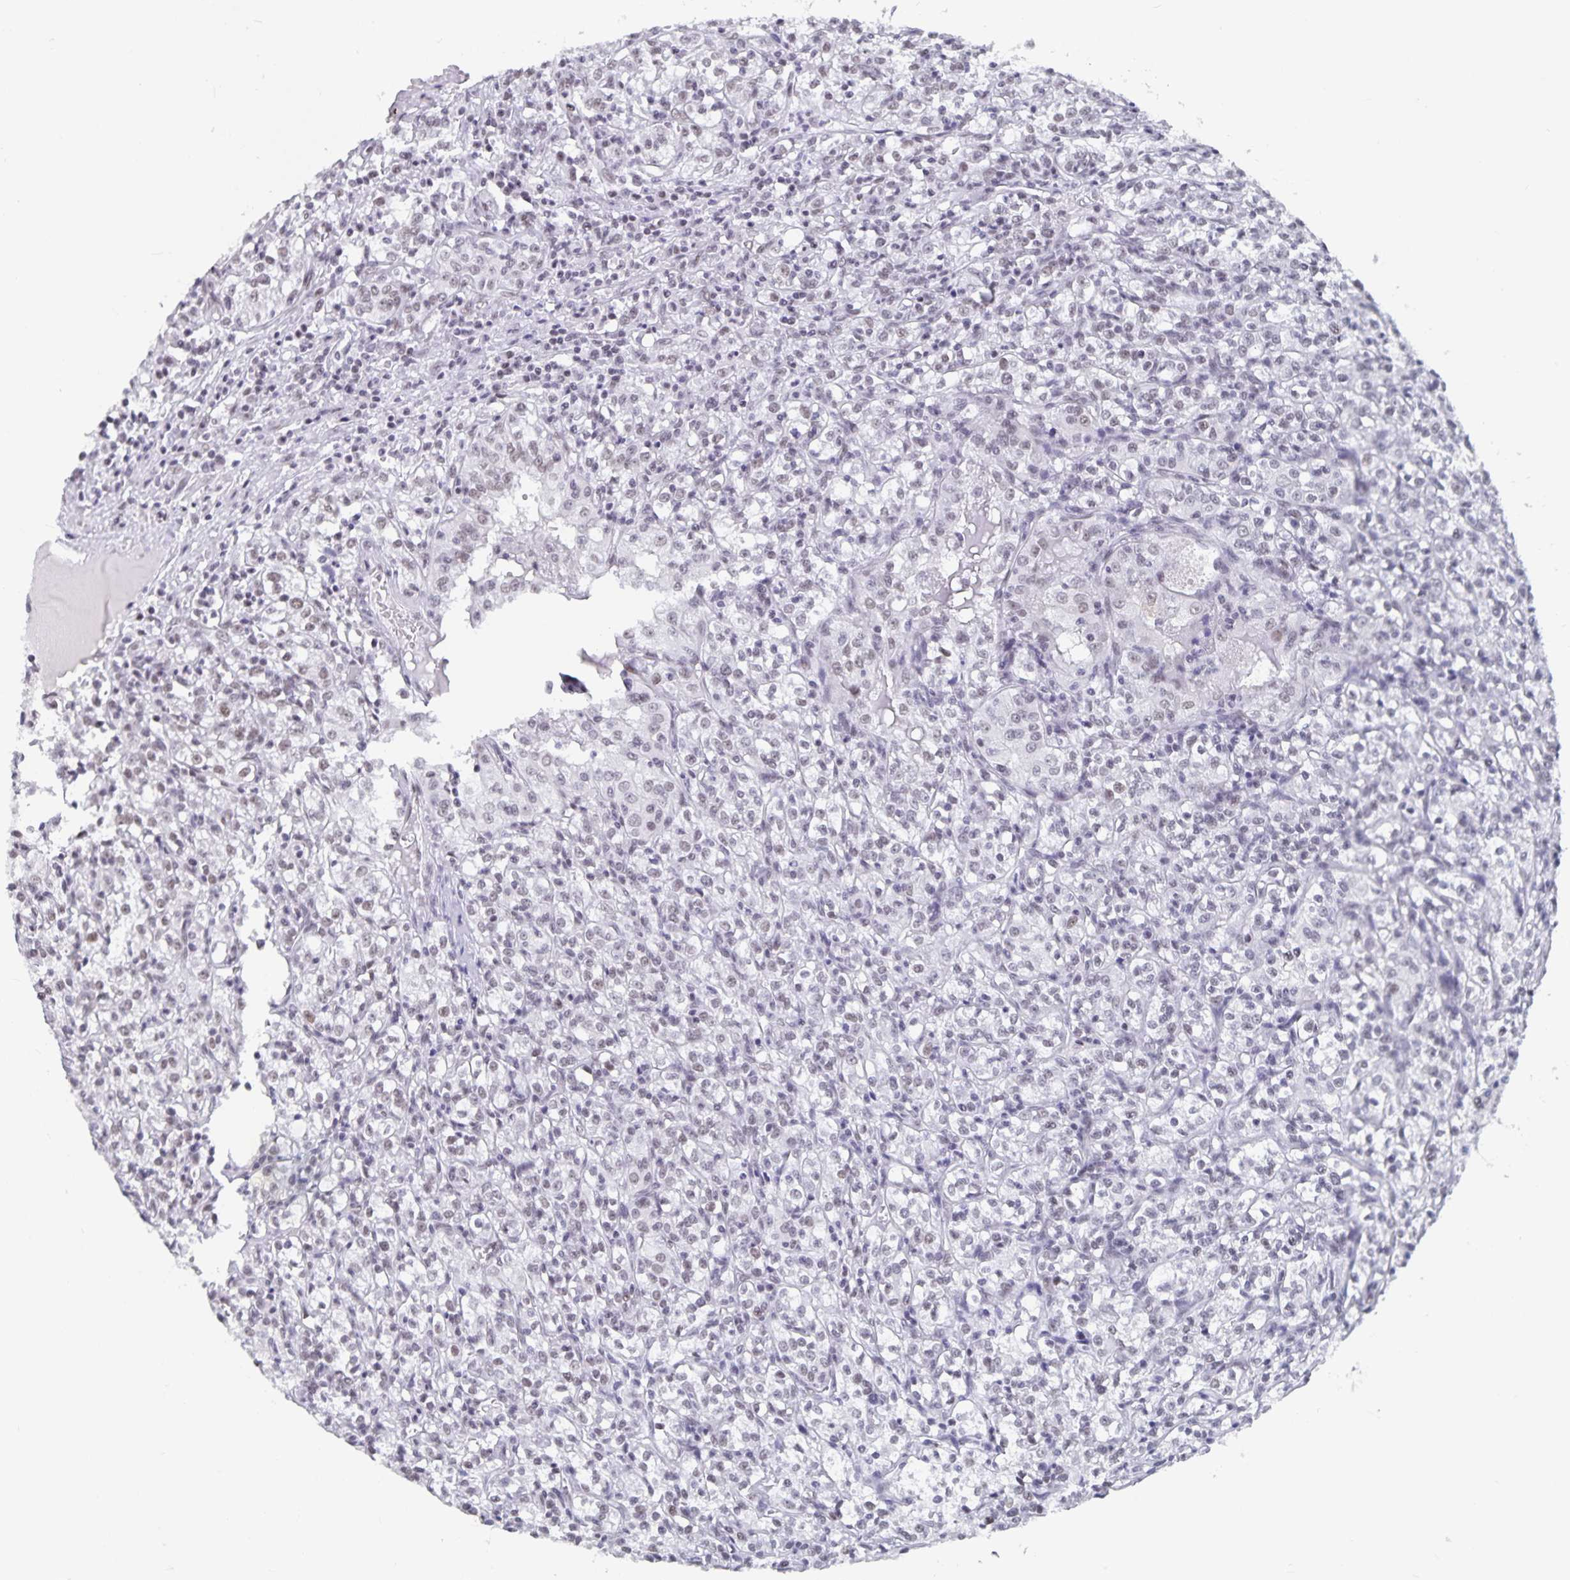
{"staining": {"intensity": "weak", "quantity": "<25%", "location": "nuclear"}, "tissue": "renal cancer", "cell_type": "Tumor cells", "image_type": "cancer", "snomed": [{"axis": "morphology", "description": "Adenocarcinoma, NOS"}, {"axis": "topography", "description": "Kidney"}], "caption": "Adenocarcinoma (renal) stained for a protein using immunohistochemistry (IHC) reveals no expression tumor cells.", "gene": "PBX2", "patient": {"sex": "male", "age": 36}}